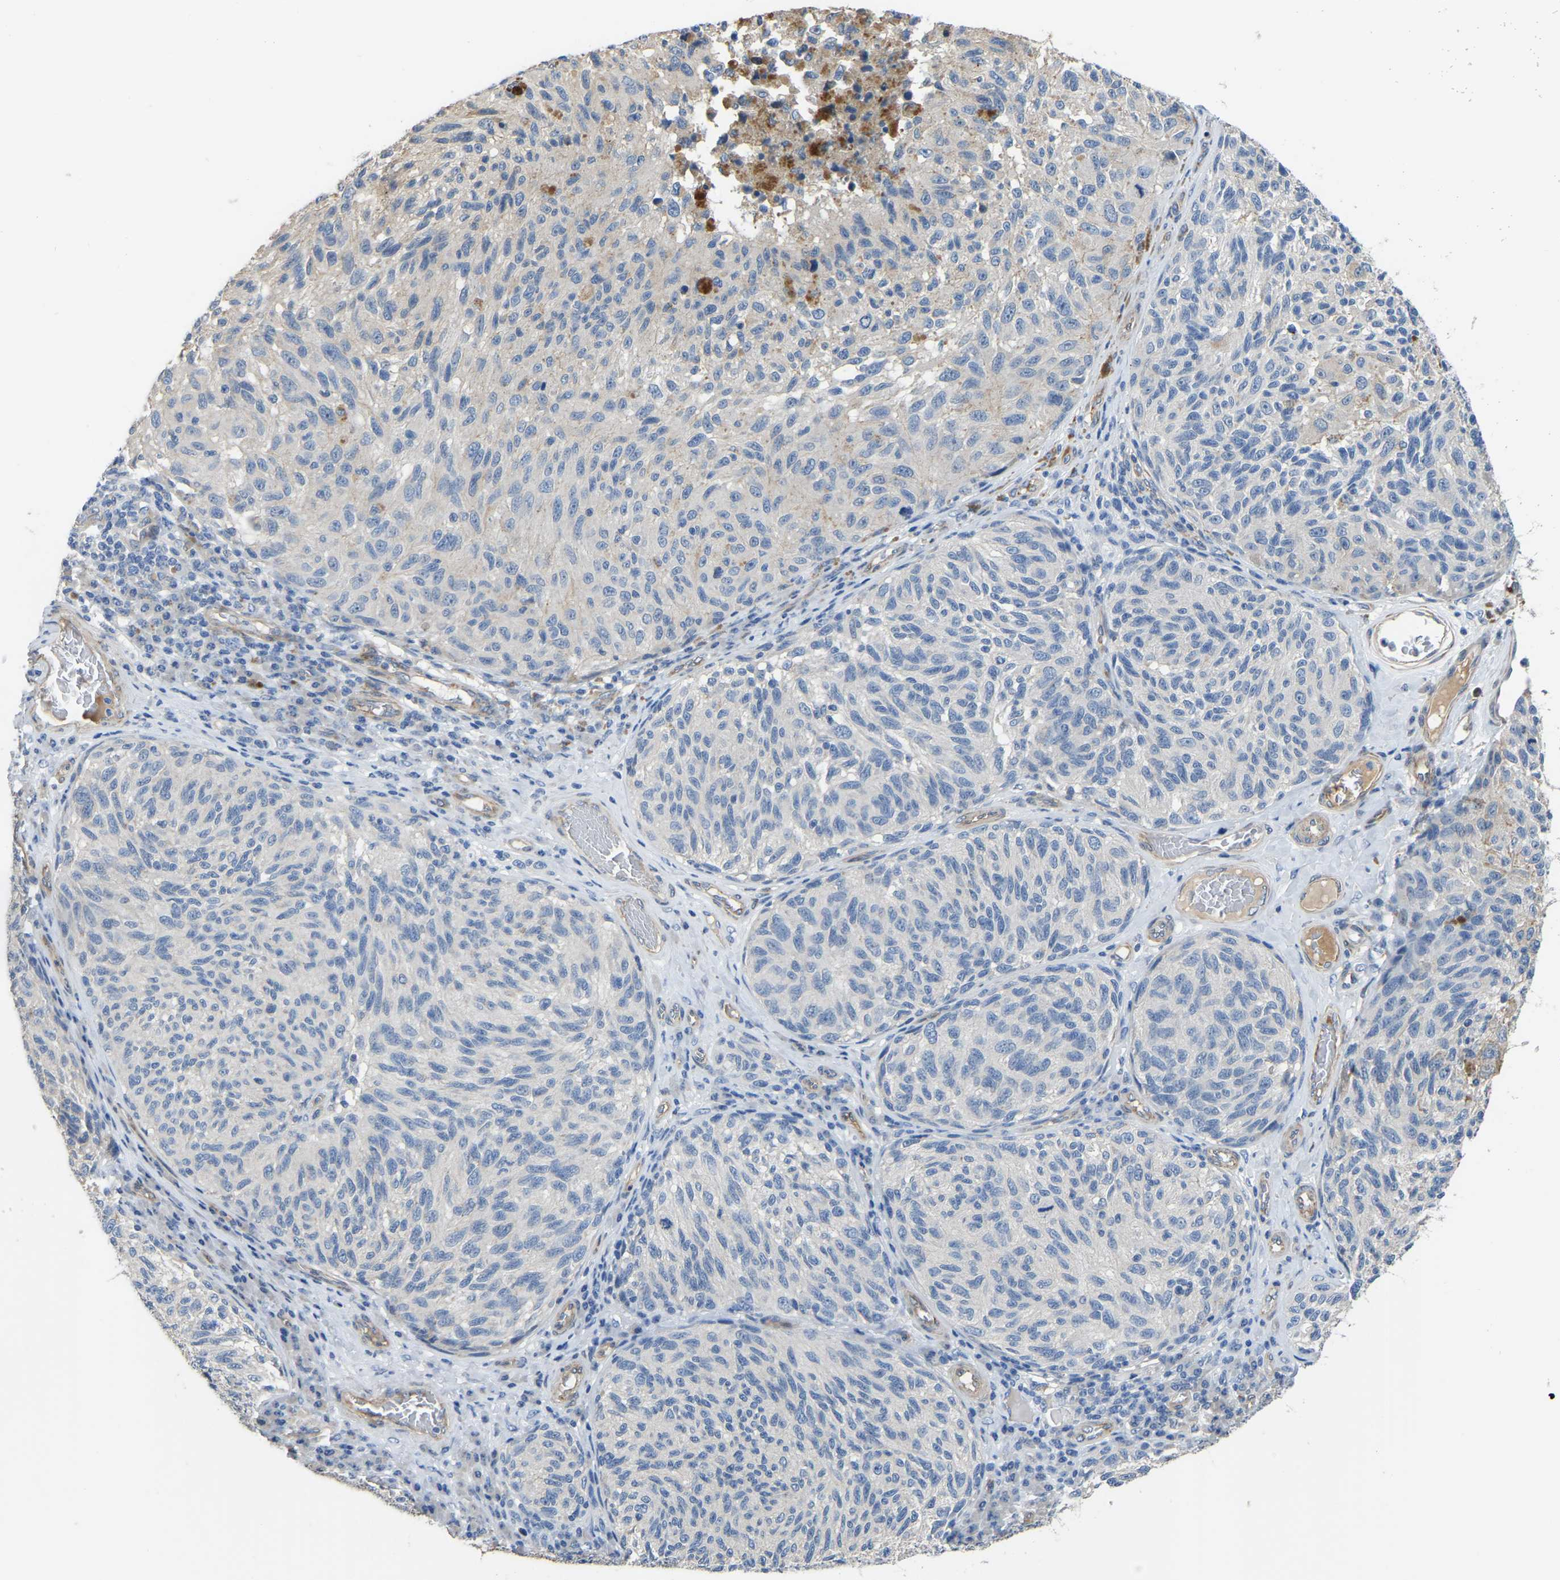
{"staining": {"intensity": "negative", "quantity": "none", "location": "none"}, "tissue": "melanoma", "cell_type": "Tumor cells", "image_type": "cancer", "snomed": [{"axis": "morphology", "description": "Malignant melanoma, NOS"}, {"axis": "topography", "description": "Skin"}], "caption": "DAB immunohistochemical staining of human malignant melanoma exhibits no significant staining in tumor cells.", "gene": "HIGD2B", "patient": {"sex": "female", "age": 73}}